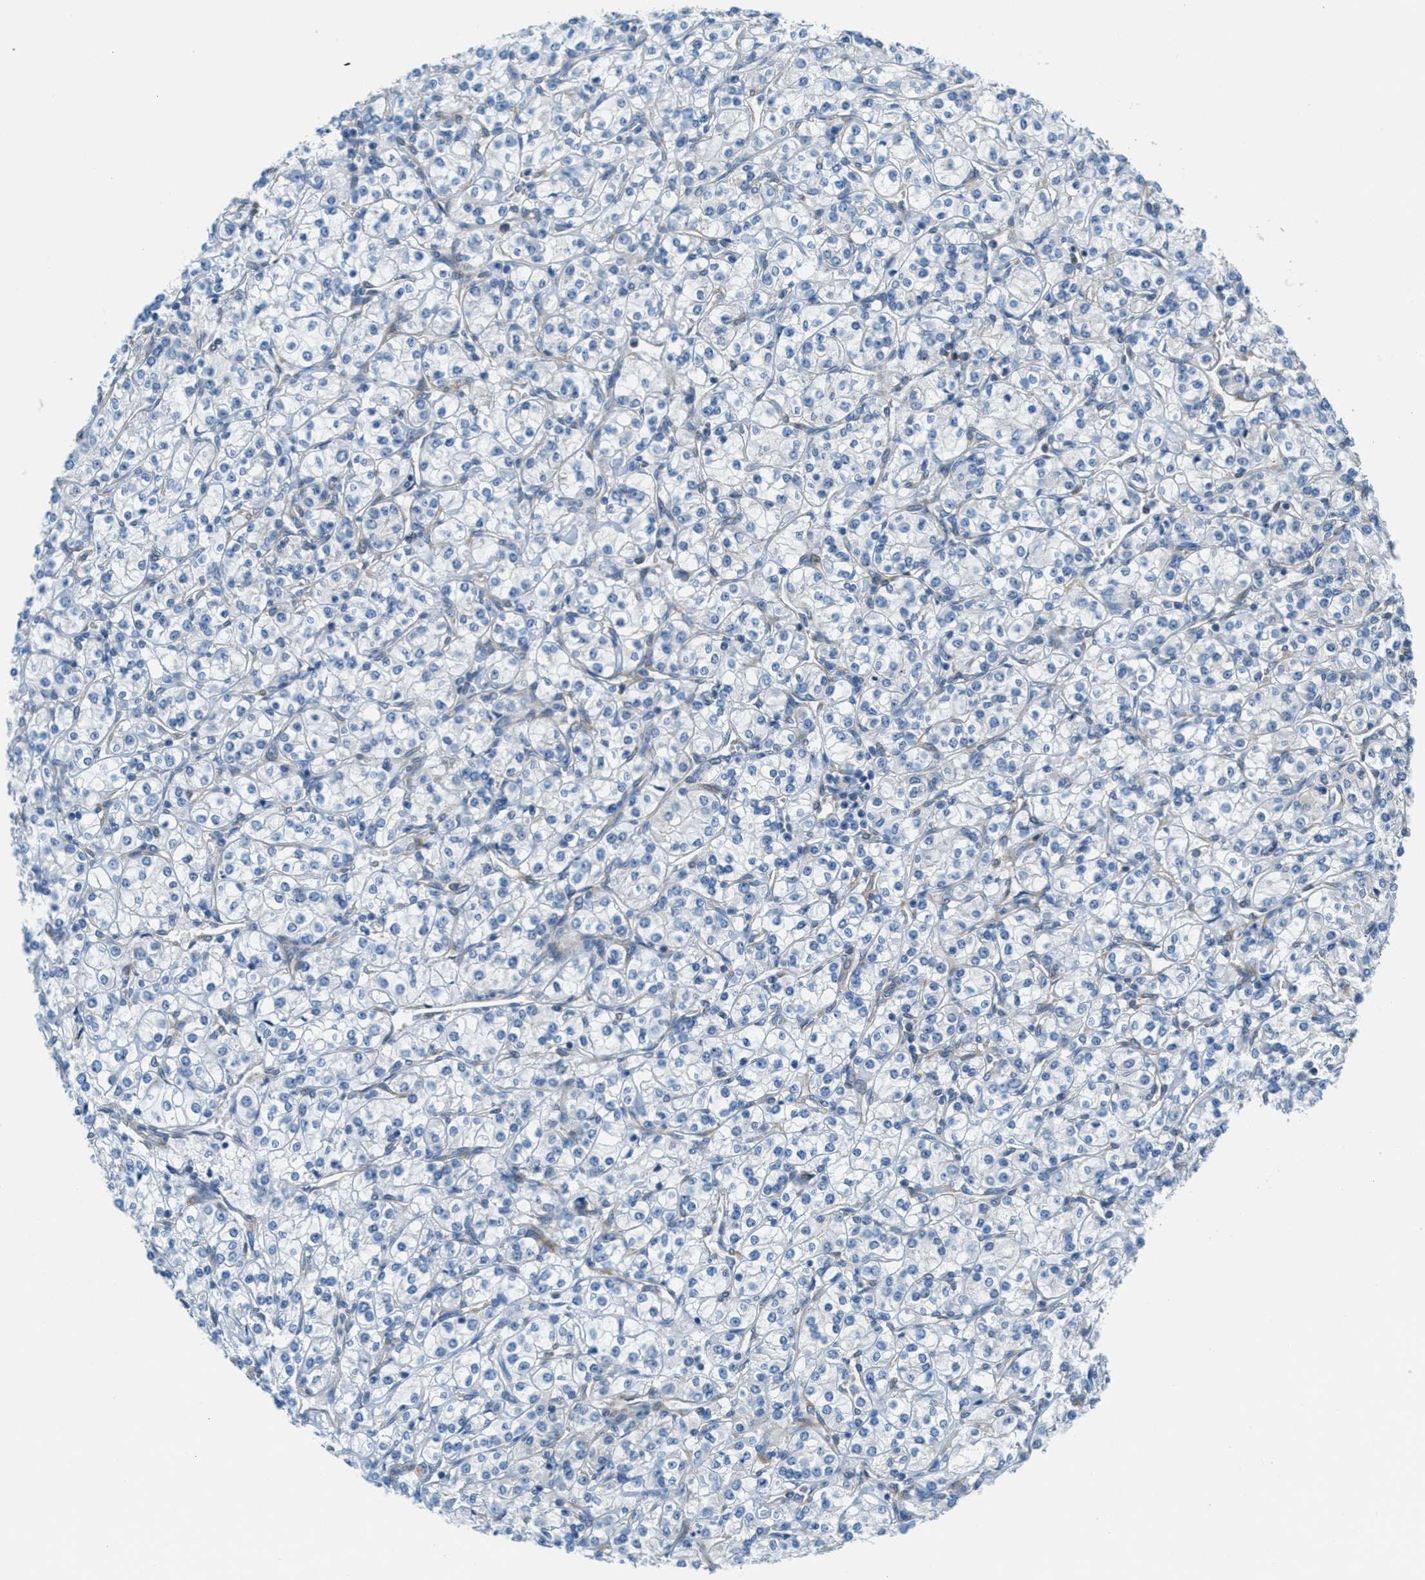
{"staining": {"intensity": "negative", "quantity": "none", "location": "none"}, "tissue": "renal cancer", "cell_type": "Tumor cells", "image_type": "cancer", "snomed": [{"axis": "morphology", "description": "Adenocarcinoma, NOS"}, {"axis": "topography", "description": "Kidney"}], "caption": "Adenocarcinoma (renal) was stained to show a protein in brown. There is no significant positivity in tumor cells.", "gene": "MAPRE2", "patient": {"sex": "male", "age": 77}}